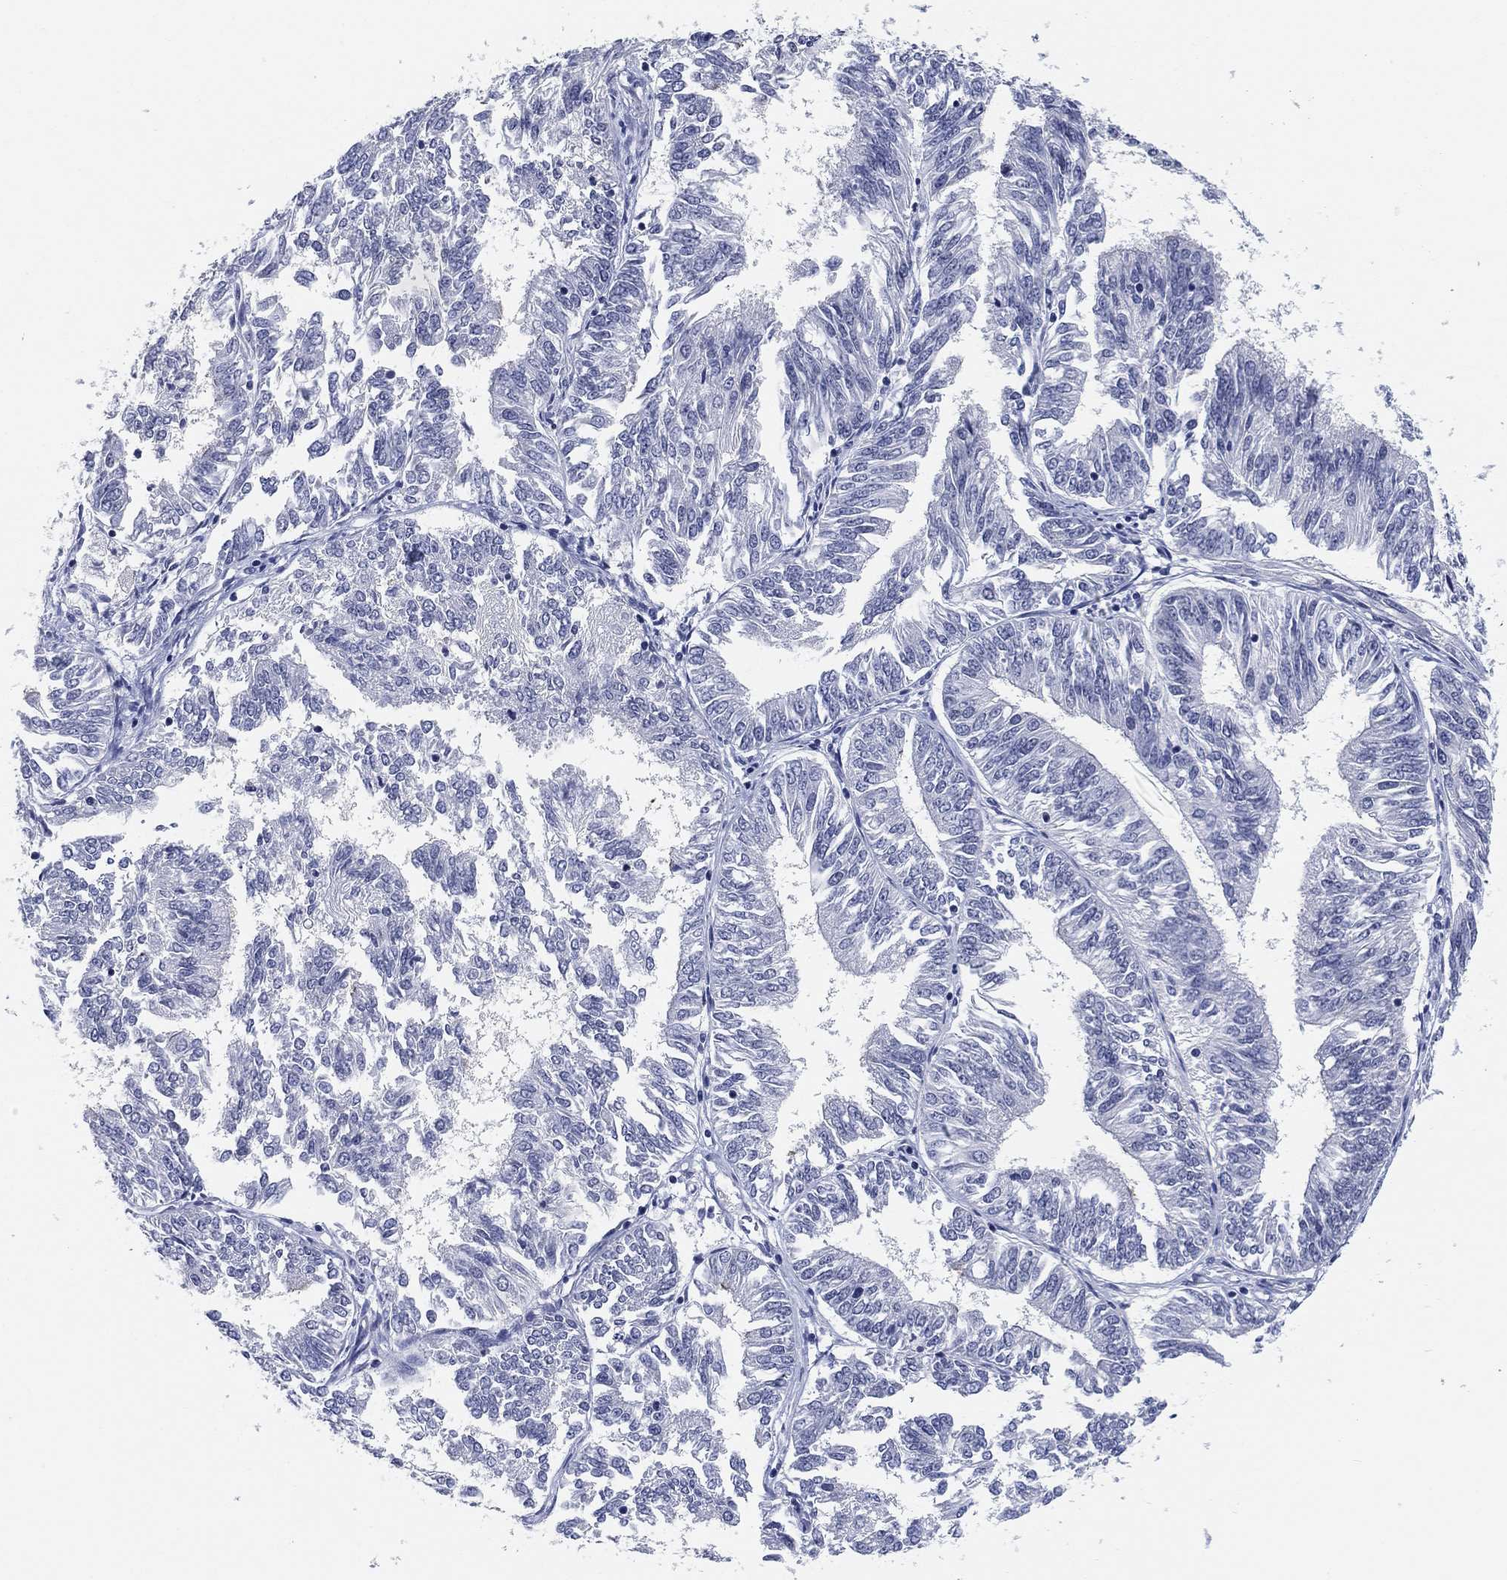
{"staining": {"intensity": "negative", "quantity": "none", "location": "none"}, "tissue": "endometrial cancer", "cell_type": "Tumor cells", "image_type": "cancer", "snomed": [{"axis": "morphology", "description": "Adenocarcinoma, NOS"}, {"axis": "topography", "description": "Endometrium"}], "caption": "Endometrial cancer (adenocarcinoma) stained for a protein using immunohistochemistry (IHC) shows no staining tumor cells.", "gene": "CLUL1", "patient": {"sex": "female", "age": 58}}